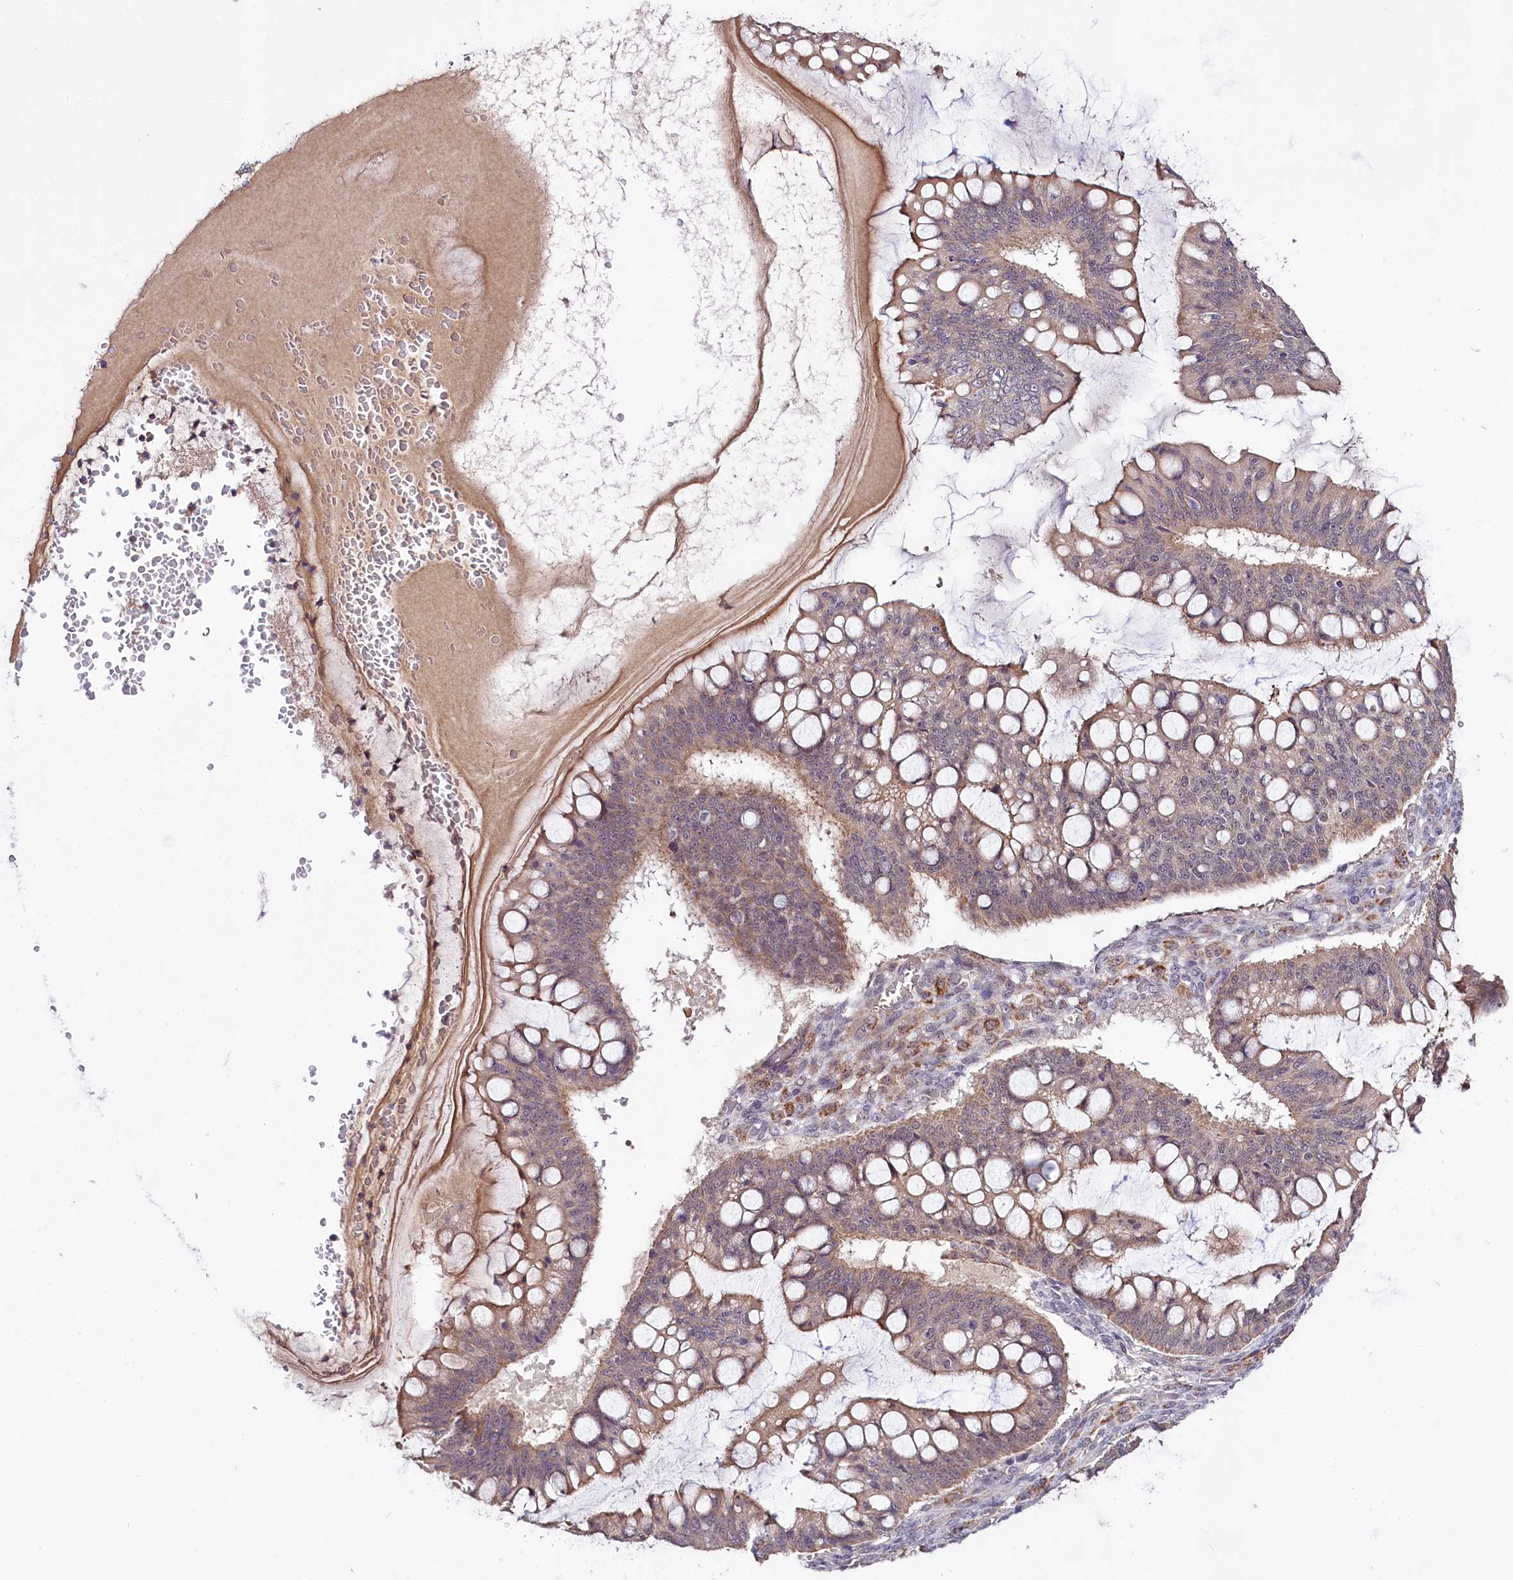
{"staining": {"intensity": "moderate", "quantity": ">75%", "location": "cytoplasmic/membranous"}, "tissue": "ovarian cancer", "cell_type": "Tumor cells", "image_type": "cancer", "snomed": [{"axis": "morphology", "description": "Cystadenocarcinoma, mucinous, NOS"}, {"axis": "topography", "description": "Ovary"}], "caption": "Immunohistochemistry (DAB) staining of human ovarian cancer reveals moderate cytoplasmic/membranous protein staining in approximately >75% of tumor cells.", "gene": "TAFAZZIN", "patient": {"sex": "female", "age": 73}}